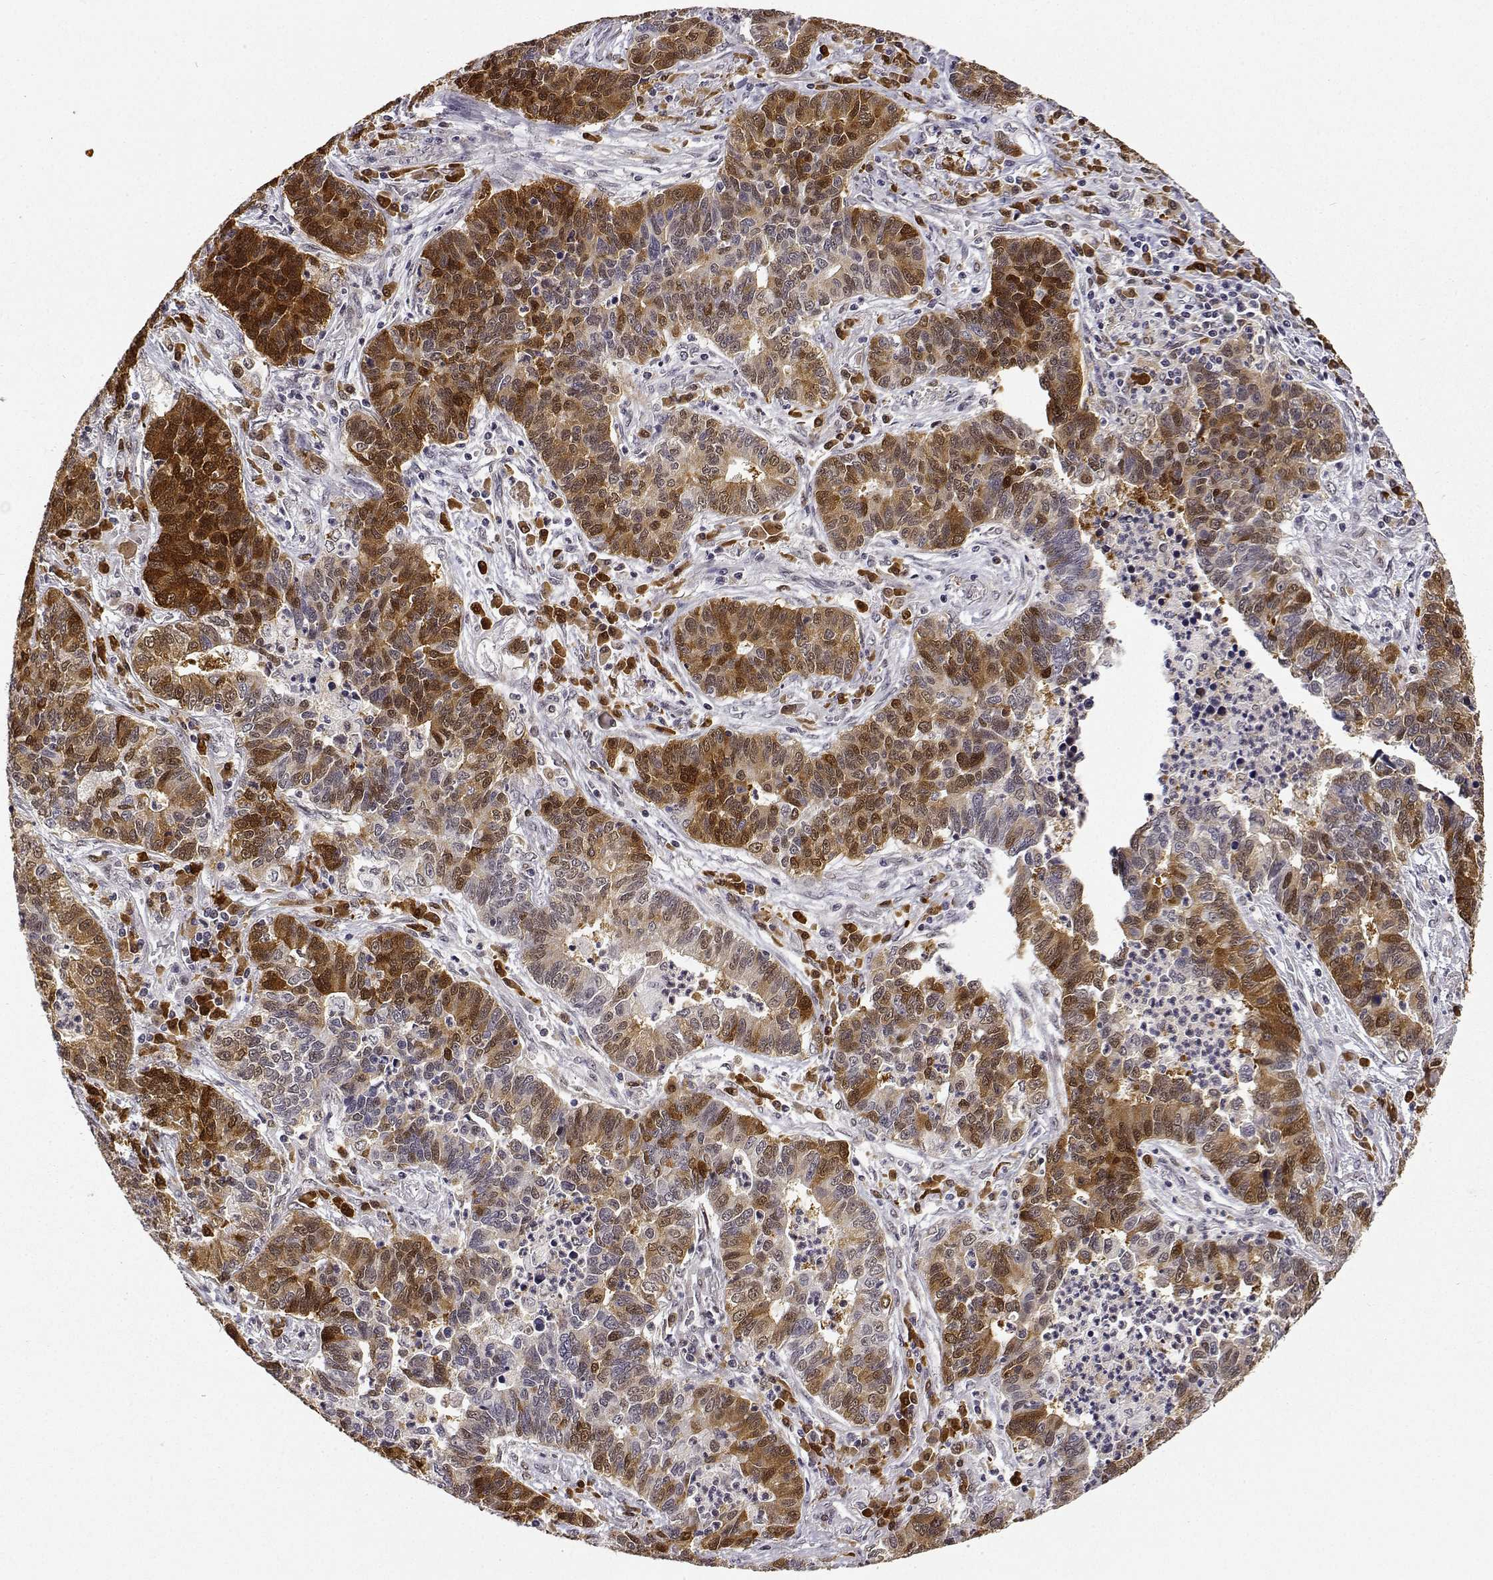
{"staining": {"intensity": "strong", "quantity": ">75%", "location": "cytoplasmic/membranous,nuclear"}, "tissue": "lung cancer", "cell_type": "Tumor cells", "image_type": "cancer", "snomed": [{"axis": "morphology", "description": "Adenocarcinoma, NOS"}, {"axis": "topography", "description": "Lung"}], "caption": "Protein staining of adenocarcinoma (lung) tissue exhibits strong cytoplasmic/membranous and nuclear staining in approximately >75% of tumor cells.", "gene": "PHGDH", "patient": {"sex": "female", "age": 57}}